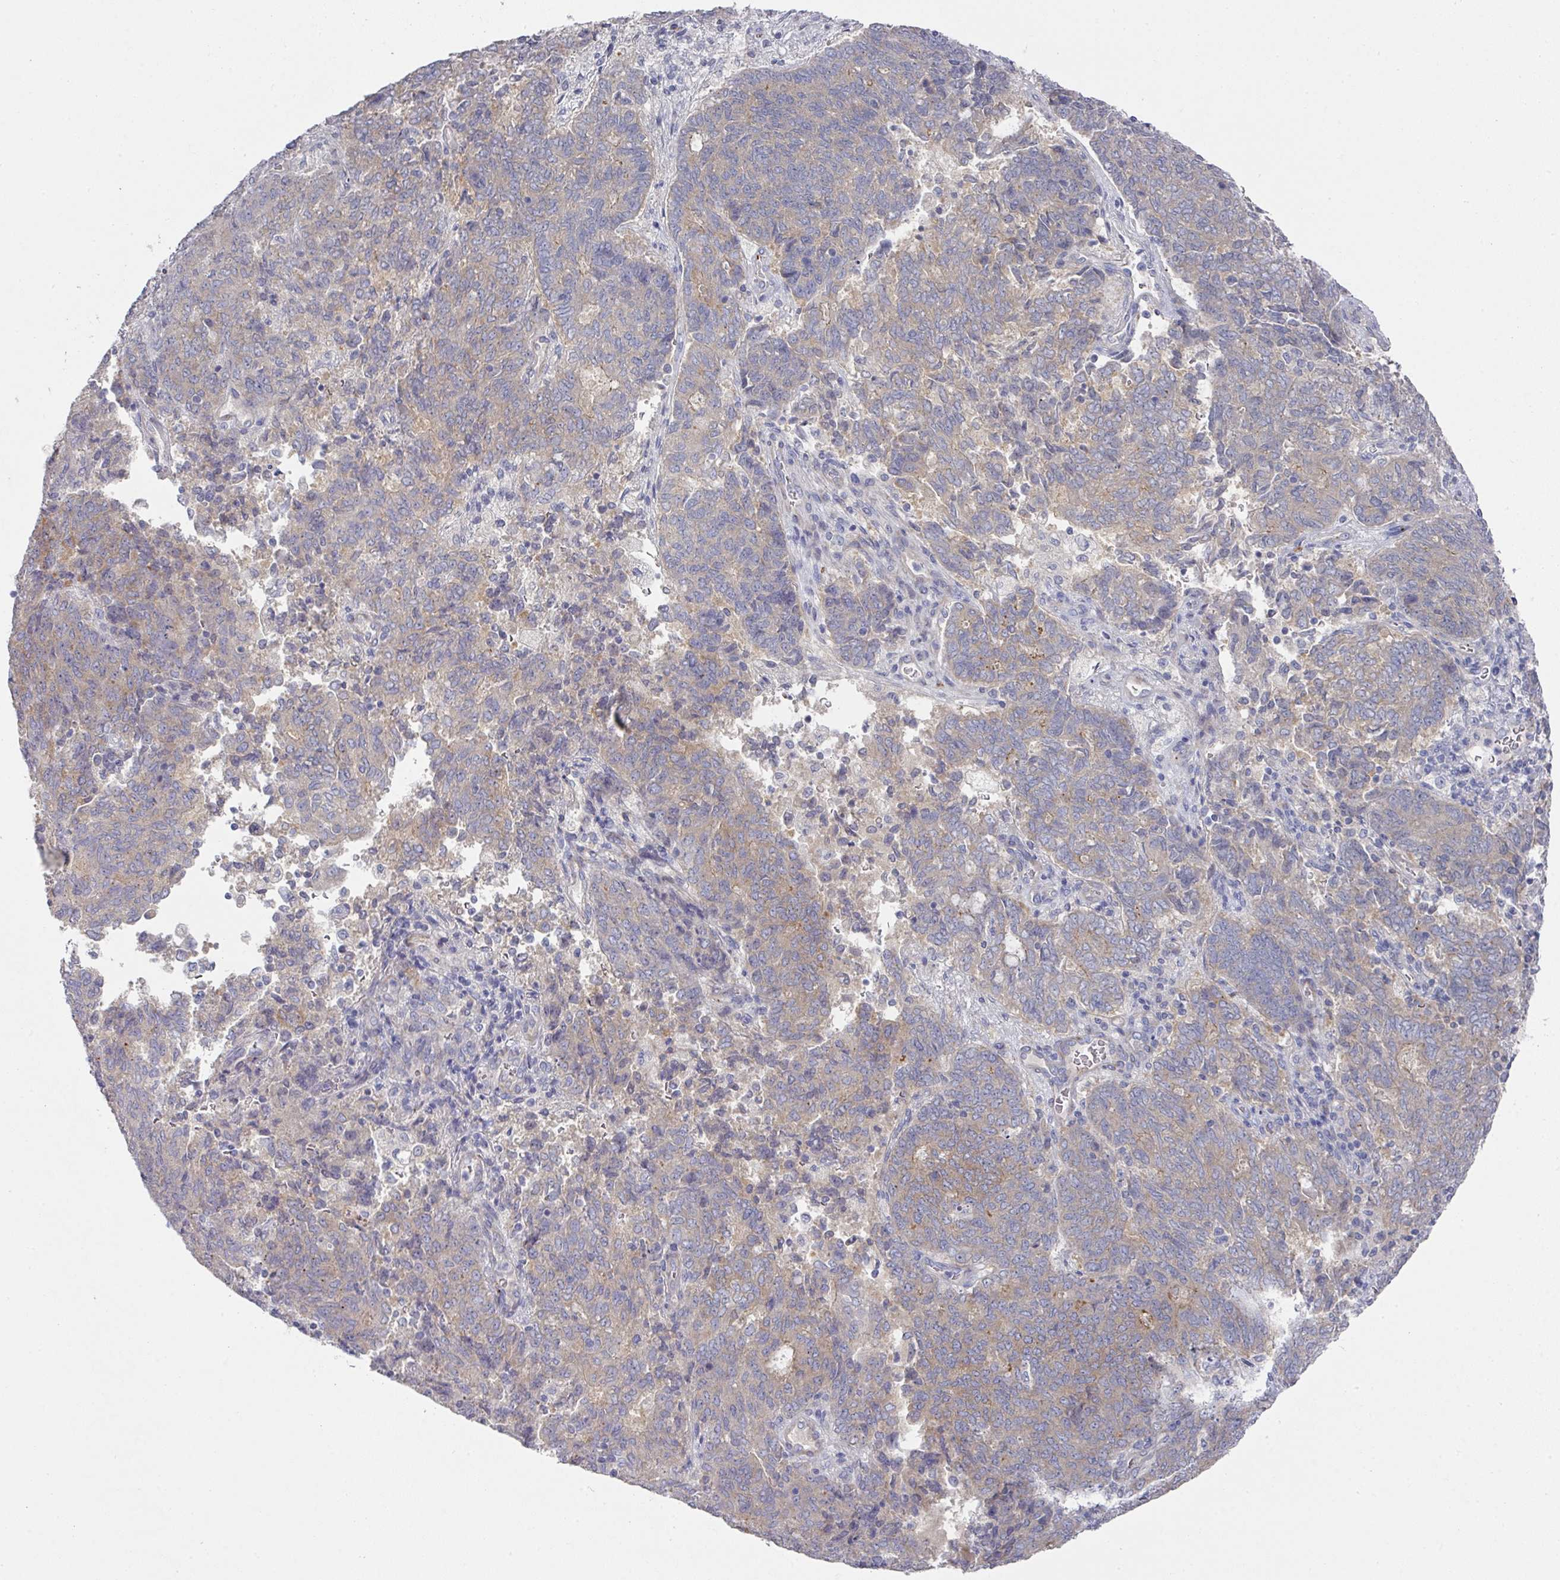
{"staining": {"intensity": "weak", "quantity": "25%-75%", "location": "cytoplasmic/membranous"}, "tissue": "endometrial cancer", "cell_type": "Tumor cells", "image_type": "cancer", "snomed": [{"axis": "morphology", "description": "Adenocarcinoma, NOS"}, {"axis": "topography", "description": "Endometrium"}], "caption": "Endometrial cancer stained for a protein reveals weak cytoplasmic/membranous positivity in tumor cells.", "gene": "NT5C1A", "patient": {"sex": "female", "age": 80}}